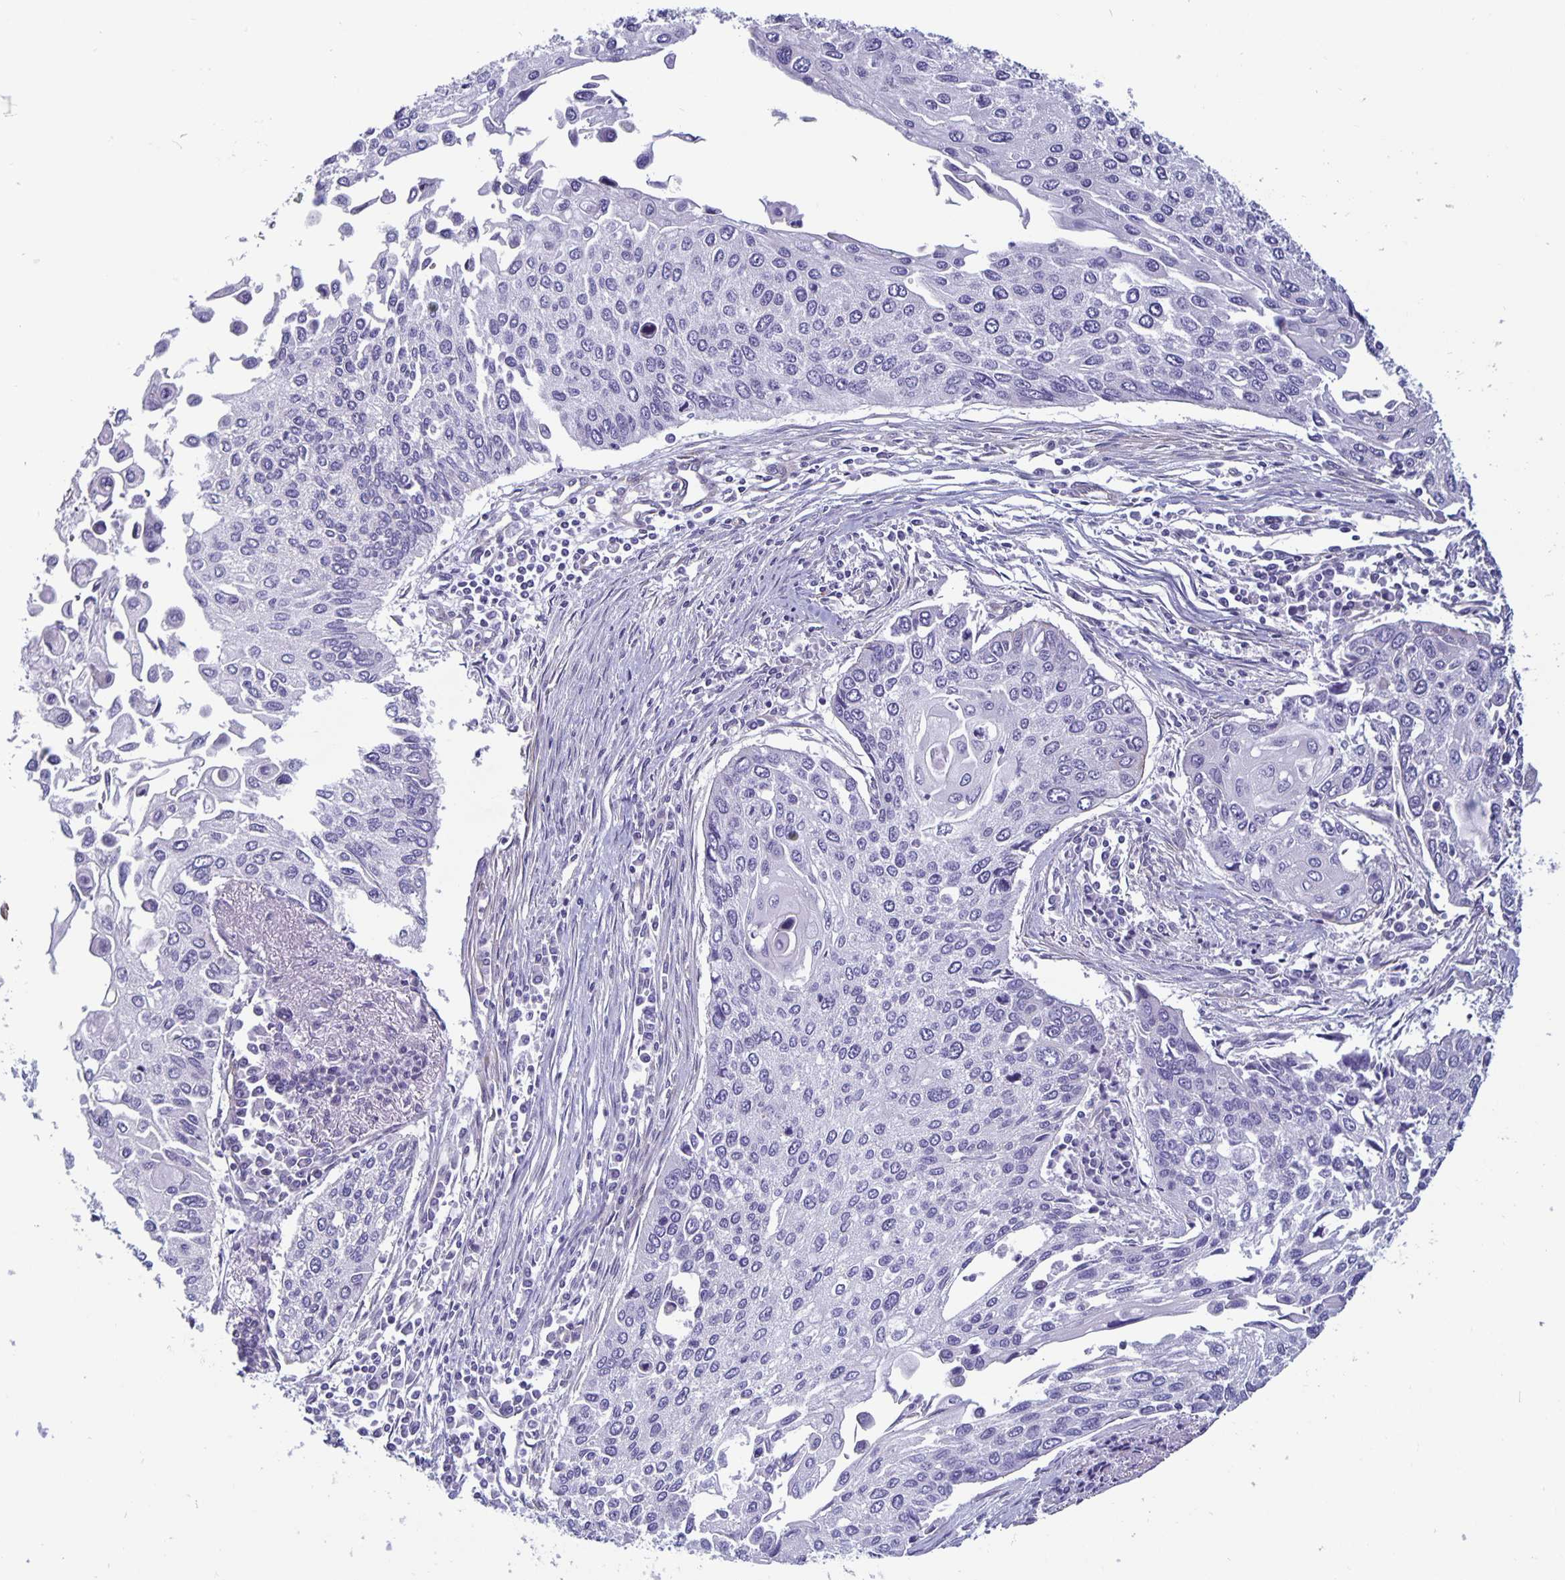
{"staining": {"intensity": "negative", "quantity": "none", "location": "none"}, "tissue": "lung cancer", "cell_type": "Tumor cells", "image_type": "cancer", "snomed": [{"axis": "morphology", "description": "Squamous cell carcinoma, NOS"}, {"axis": "morphology", "description": "Squamous cell carcinoma, metastatic, NOS"}, {"axis": "topography", "description": "Lung"}], "caption": "Protein analysis of lung cancer (squamous cell carcinoma) reveals no significant positivity in tumor cells.", "gene": "PLCB3", "patient": {"sex": "male", "age": 63}}